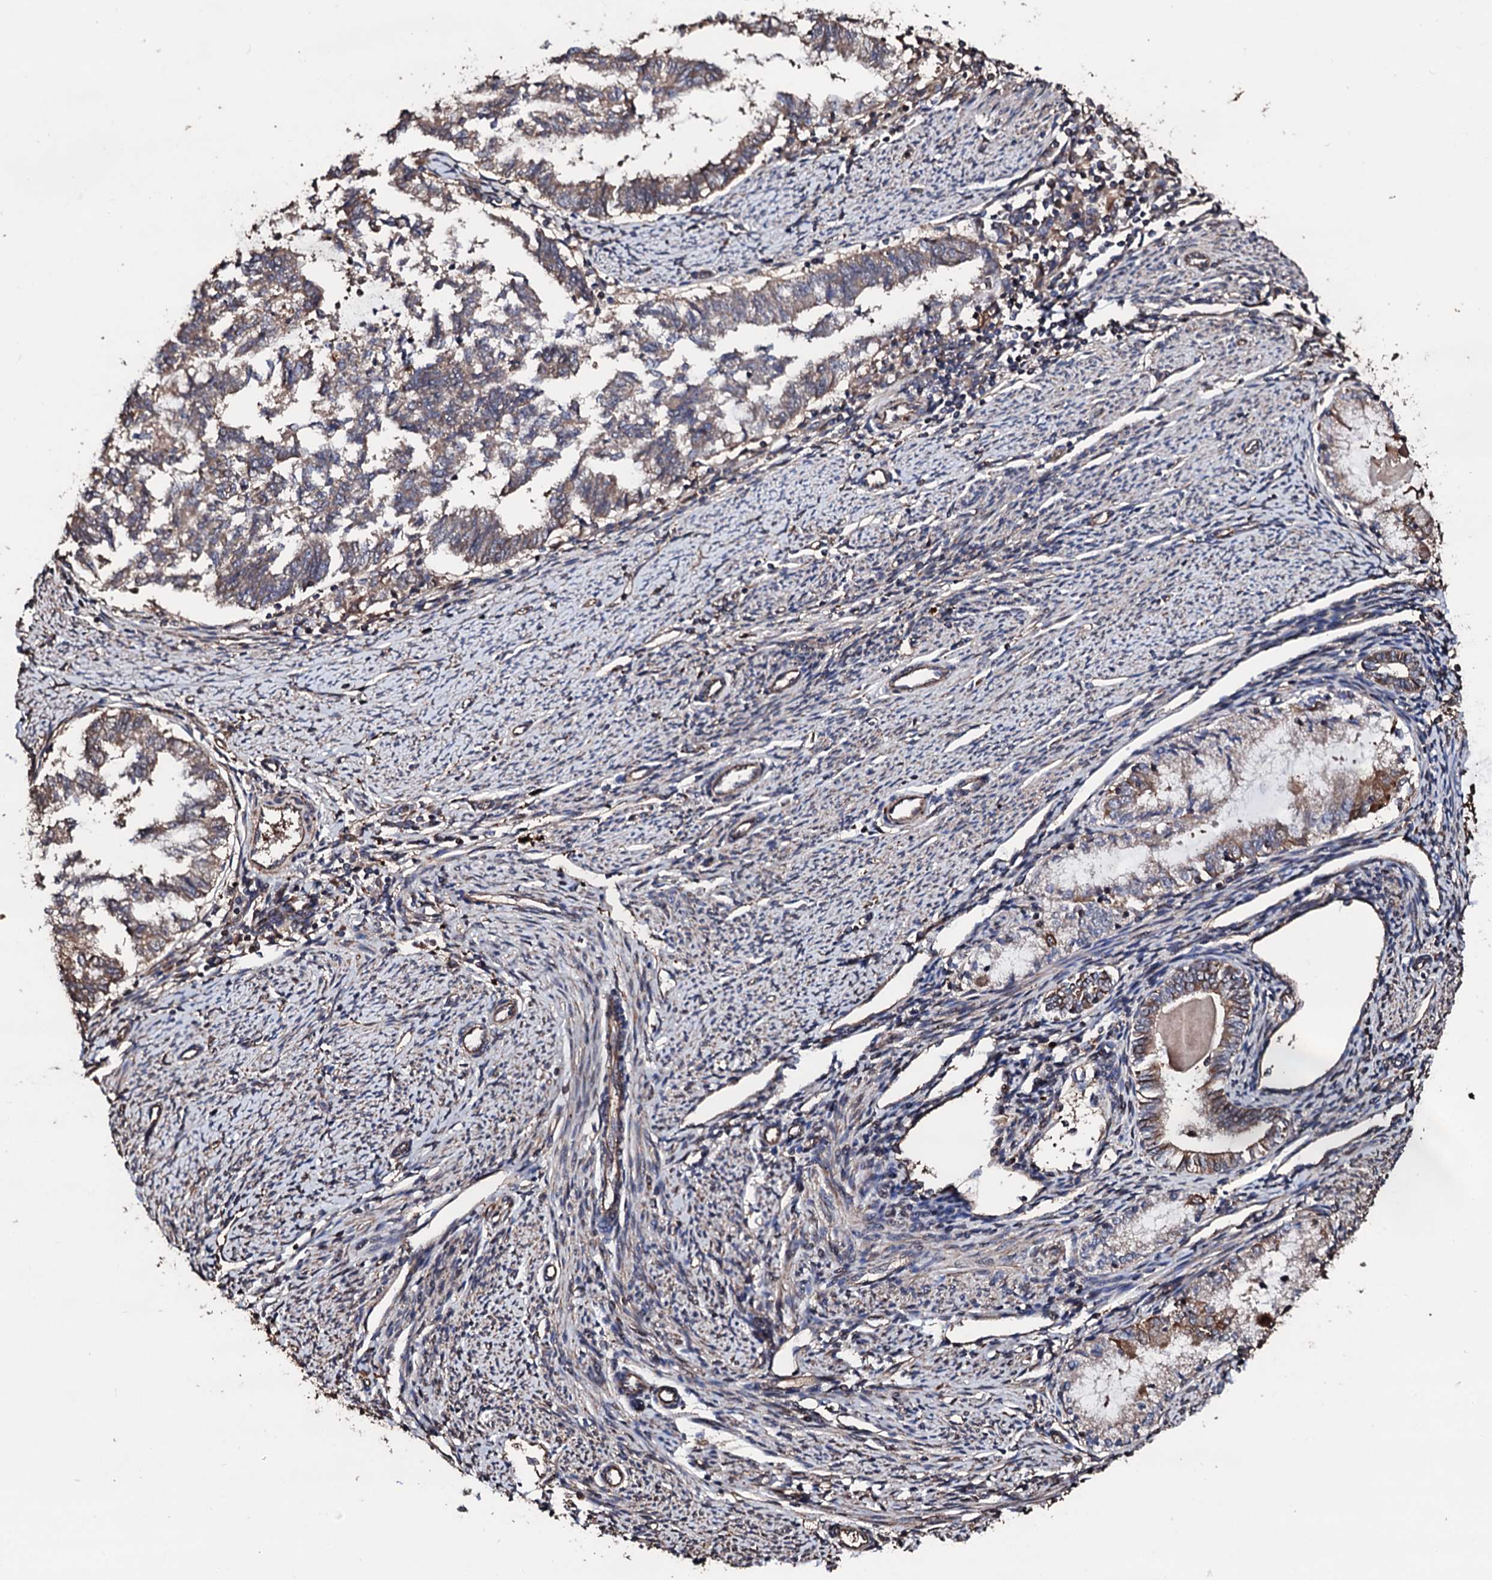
{"staining": {"intensity": "weak", "quantity": "<25%", "location": "cytoplasmic/membranous"}, "tissue": "endometrial cancer", "cell_type": "Tumor cells", "image_type": "cancer", "snomed": [{"axis": "morphology", "description": "Adenocarcinoma, NOS"}, {"axis": "topography", "description": "Endometrium"}], "caption": "Endometrial cancer (adenocarcinoma) was stained to show a protein in brown. There is no significant positivity in tumor cells. The staining was performed using DAB to visualize the protein expression in brown, while the nuclei were stained in blue with hematoxylin (Magnification: 20x).", "gene": "CKAP5", "patient": {"sex": "female", "age": 79}}